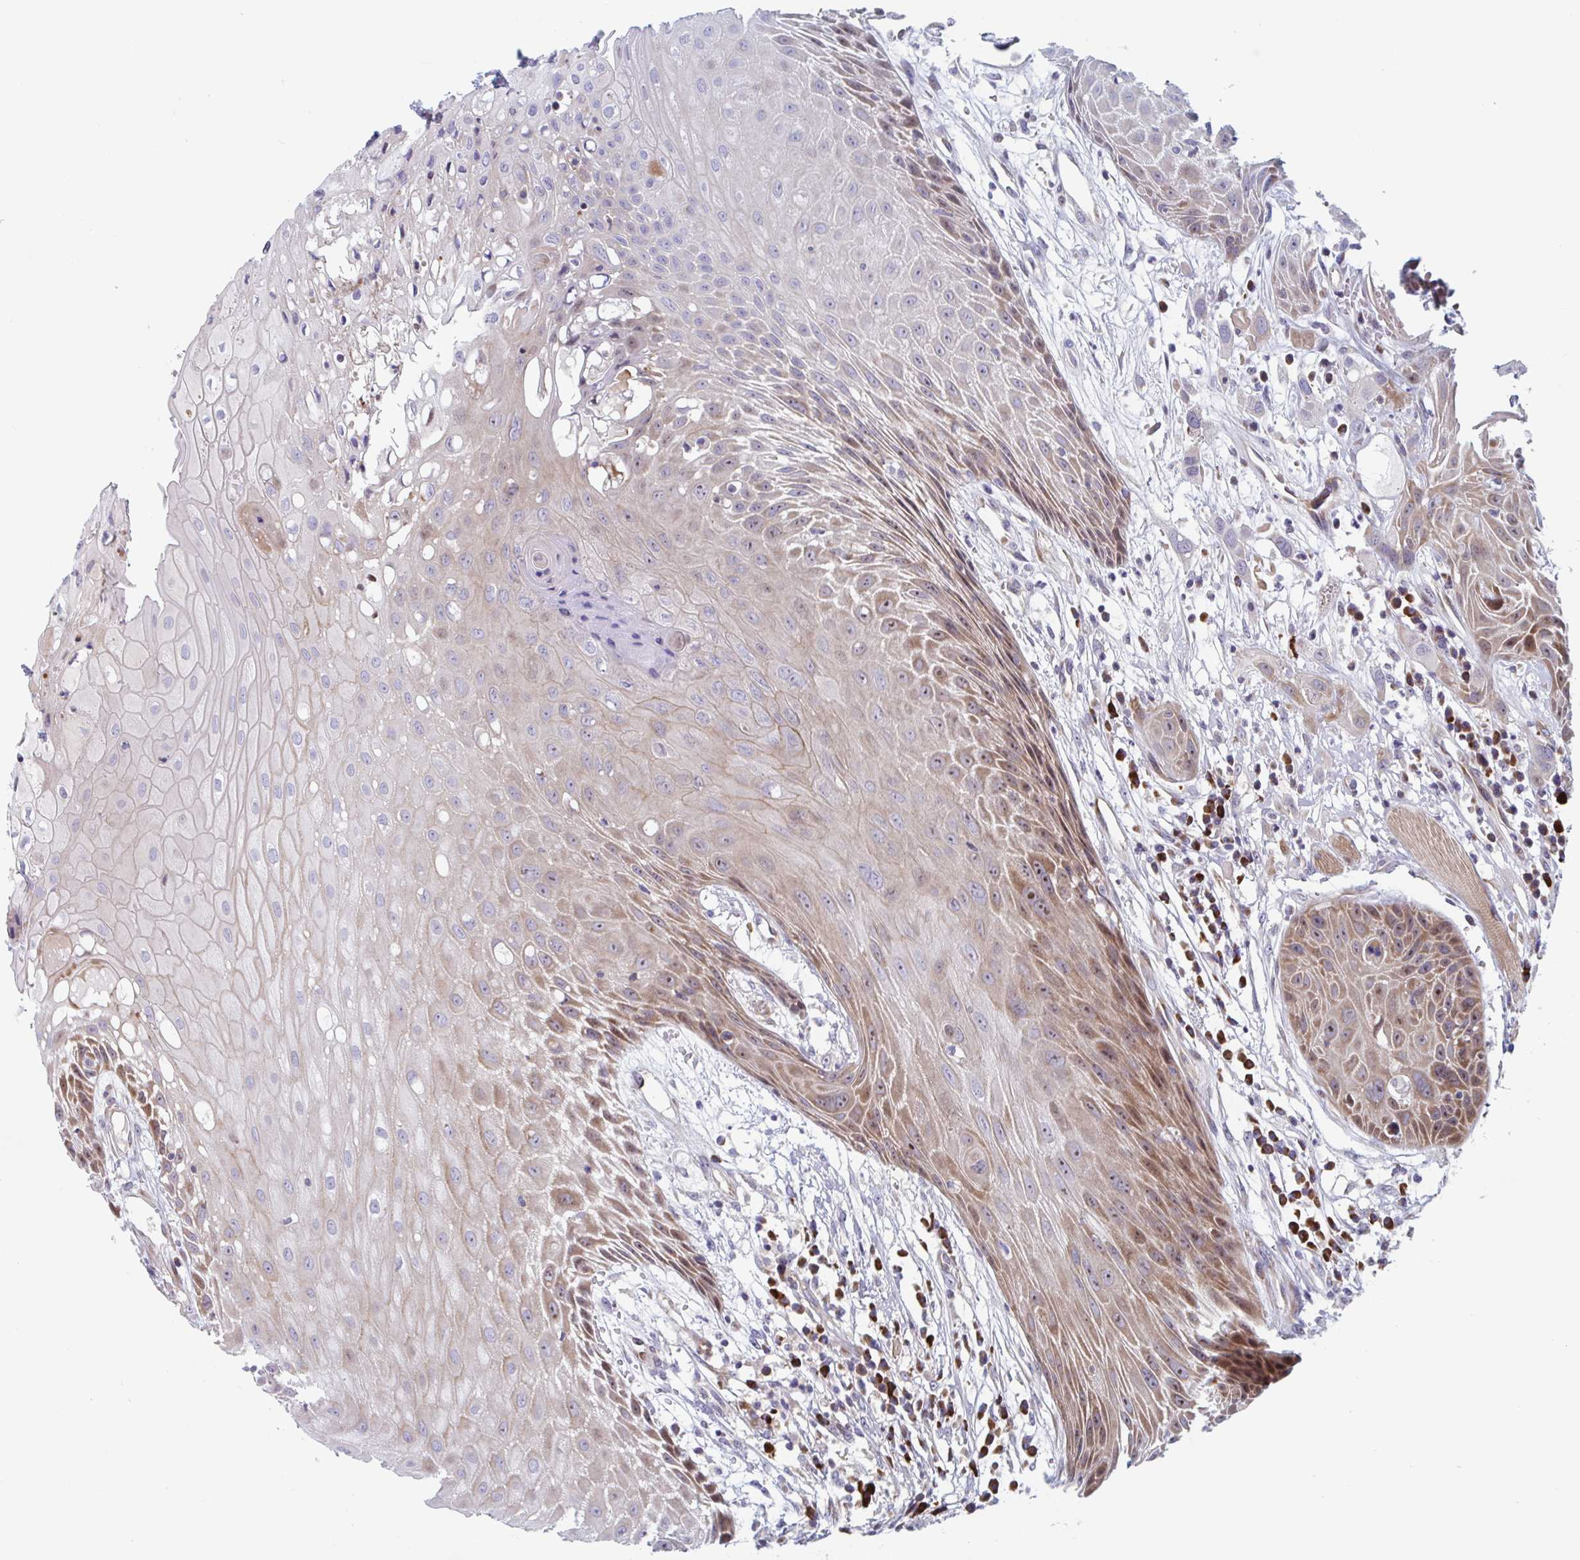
{"staining": {"intensity": "moderate", "quantity": ">75%", "location": "cytoplasmic/membranous,nuclear"}, "tissue": "head and neck cancer", "cell_type": "Tumor cells", "image_type": "cancer", "snomed": [{"axis": "morphology", "description": "Squamous cell carcinoma, NOS"}, {"axis": "topography", "description": "Head-Neck"}], "caption": "A high-resolution histopathology image shows immunohistochemistry staining of squamous cell carcinoma (head and neck), which demonstrates moderate cytoplasmic/membranous and nuclear staining in approximately >75% of tumor cells.", "gene": "DUXA", "patient": {"sex": "female", "age": 73}}